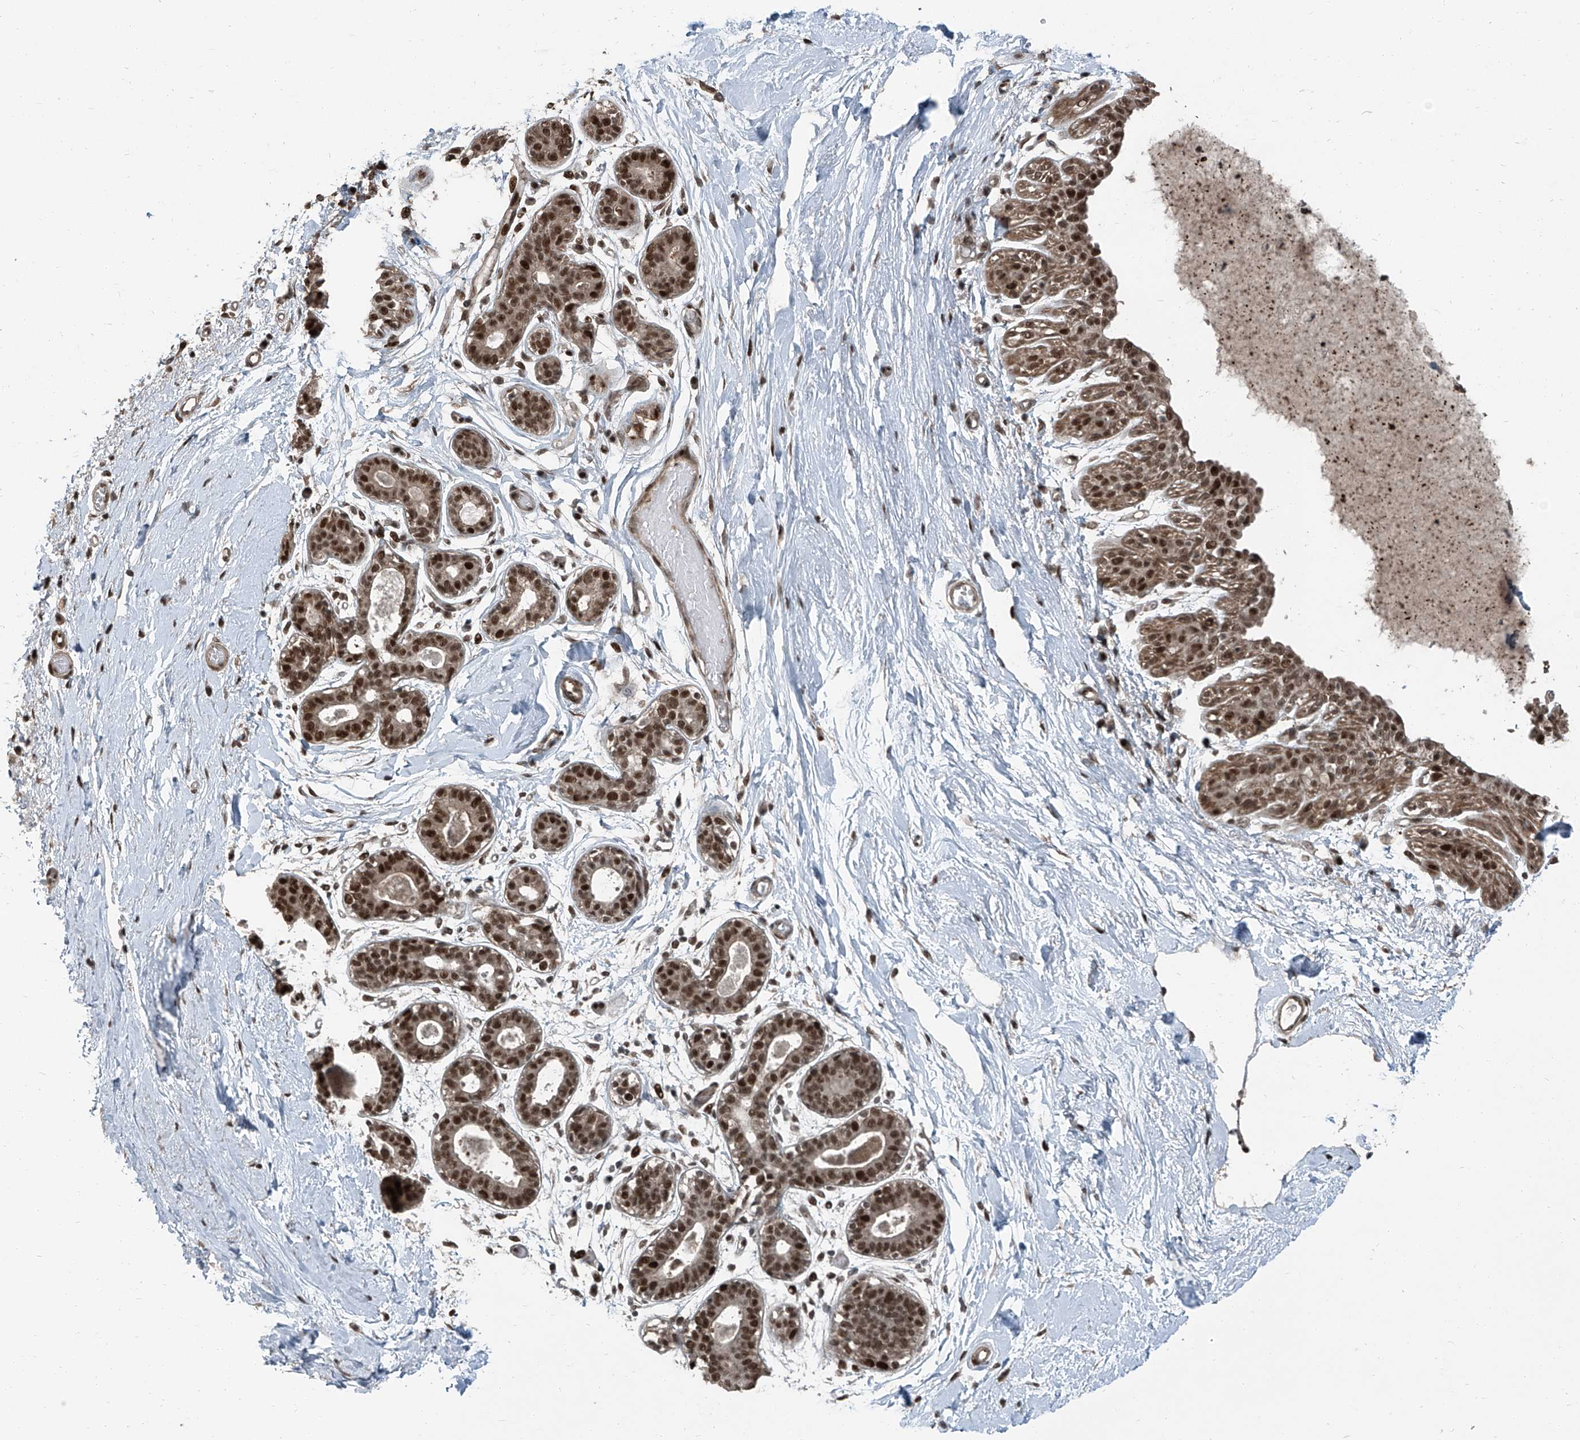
{"staining": {"intensity": "weak", "quantity": "25%-75%", "location": "cytoplasmic/membranous"}, "tissue": "breast", "cell_type": "Adipocytes", "image_type": "normal", "snomed": [{"axis": "morphology", "description": "Normal tissue, NOS"}, {"axis": "topography", "description": "Breast"}], "caption": "Immunohistochemistry of benign human breast displays low levels of weak cytoplasmic/membranous staining in approximately 25%-75% of adipocytes. The protein of interest is stained brown, and the nuclei are stained in blue (DAB IHC with brightfield microscopy, high magnification).", "gene": "ZNF570", "patient": {"sex": "female", "age": 45}}